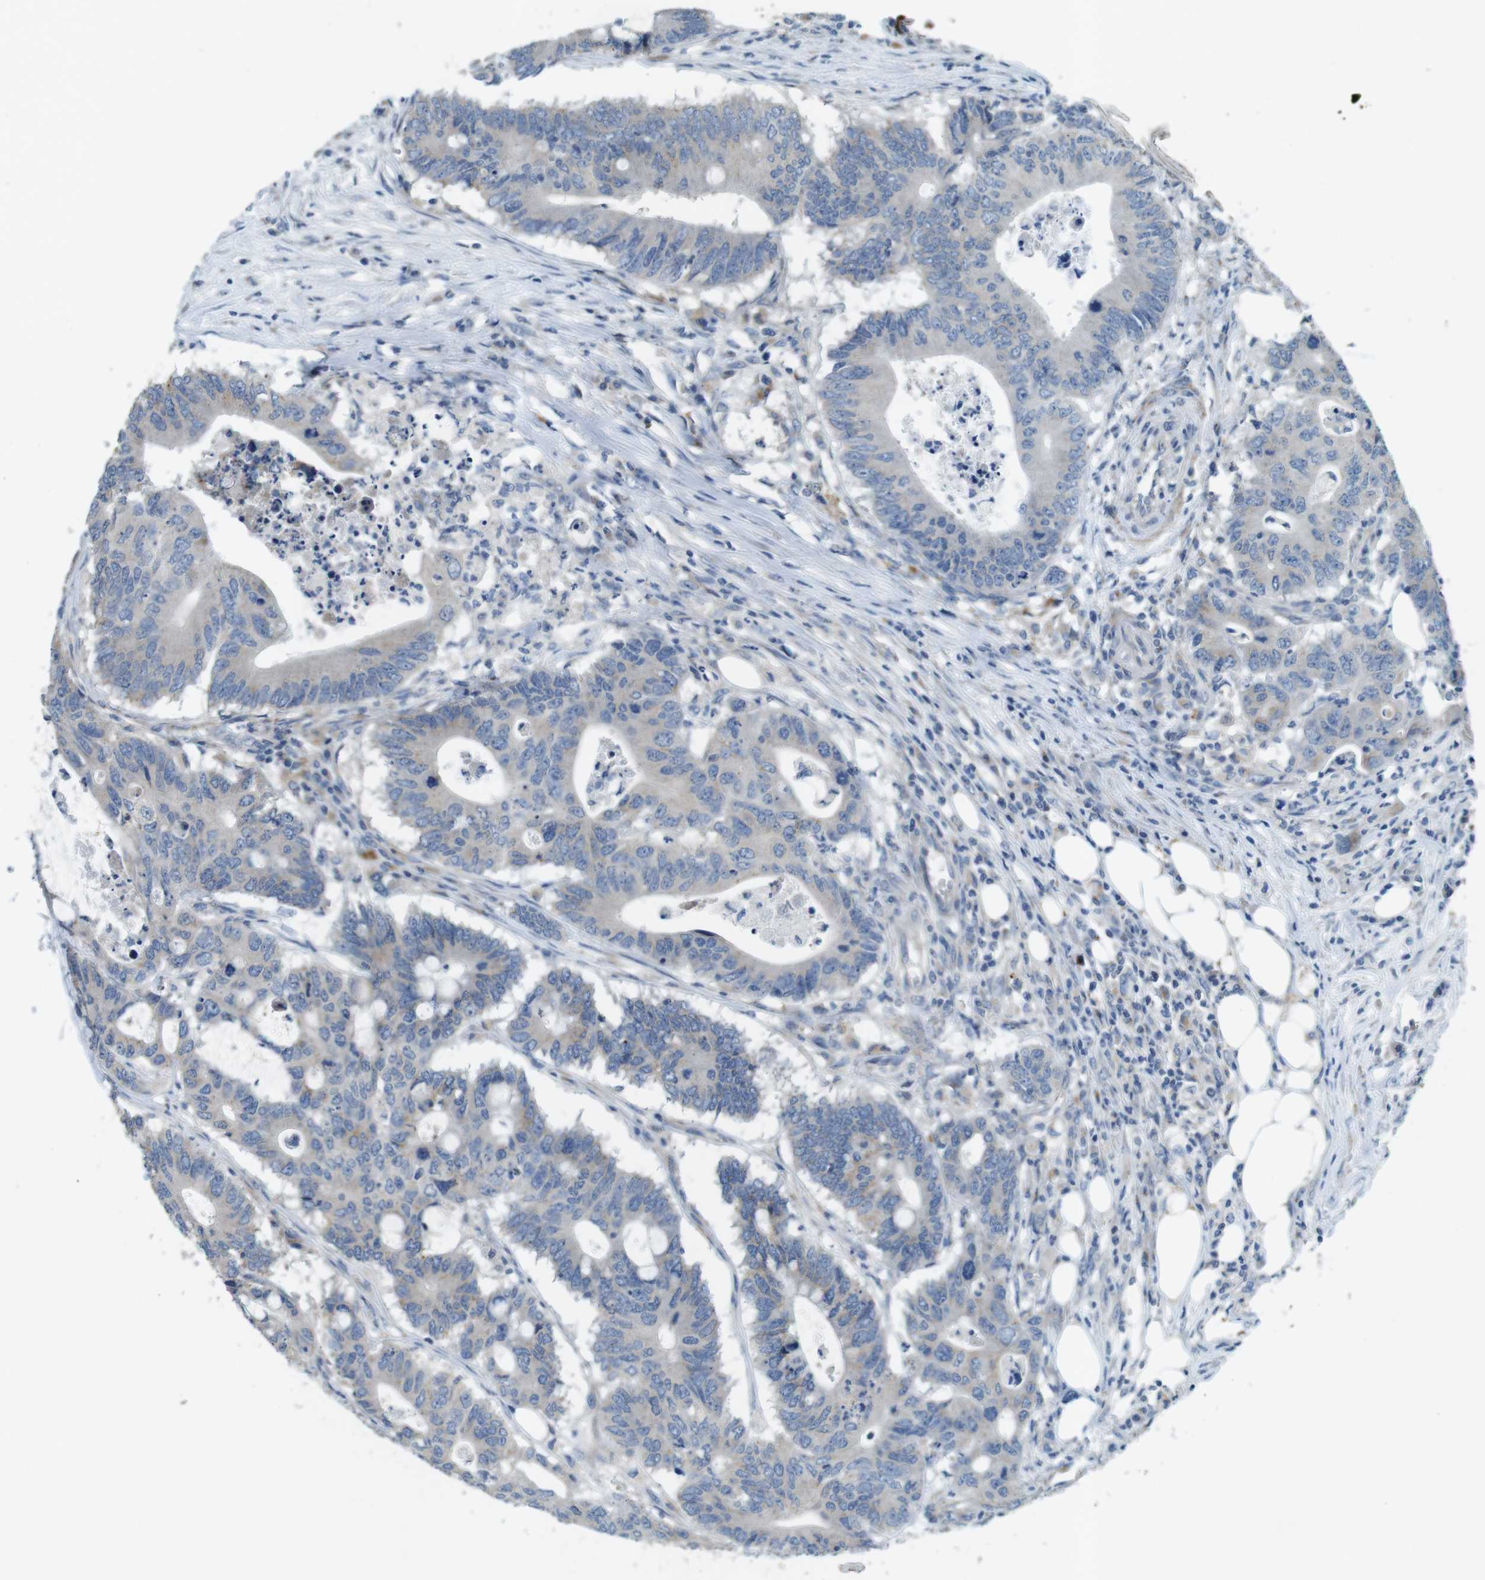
{"staining": {"intensity": "negative", "quantity": "none", "location": "none"}, "tissue": "colorectal cancer", "cell_type": "Tumor cells", "image_type": "cancer", "snomed": [{"axis": "morphology", "description": "Adenocarcinoma, NOS"}, {"axis": "topography", "description": "Colon"}], "caption": "There is no significant staining in tumor cells of adenocarcinoma (colorectal).", "gene": "TYW1", "patient": {"sex": "male", "age": 71}}